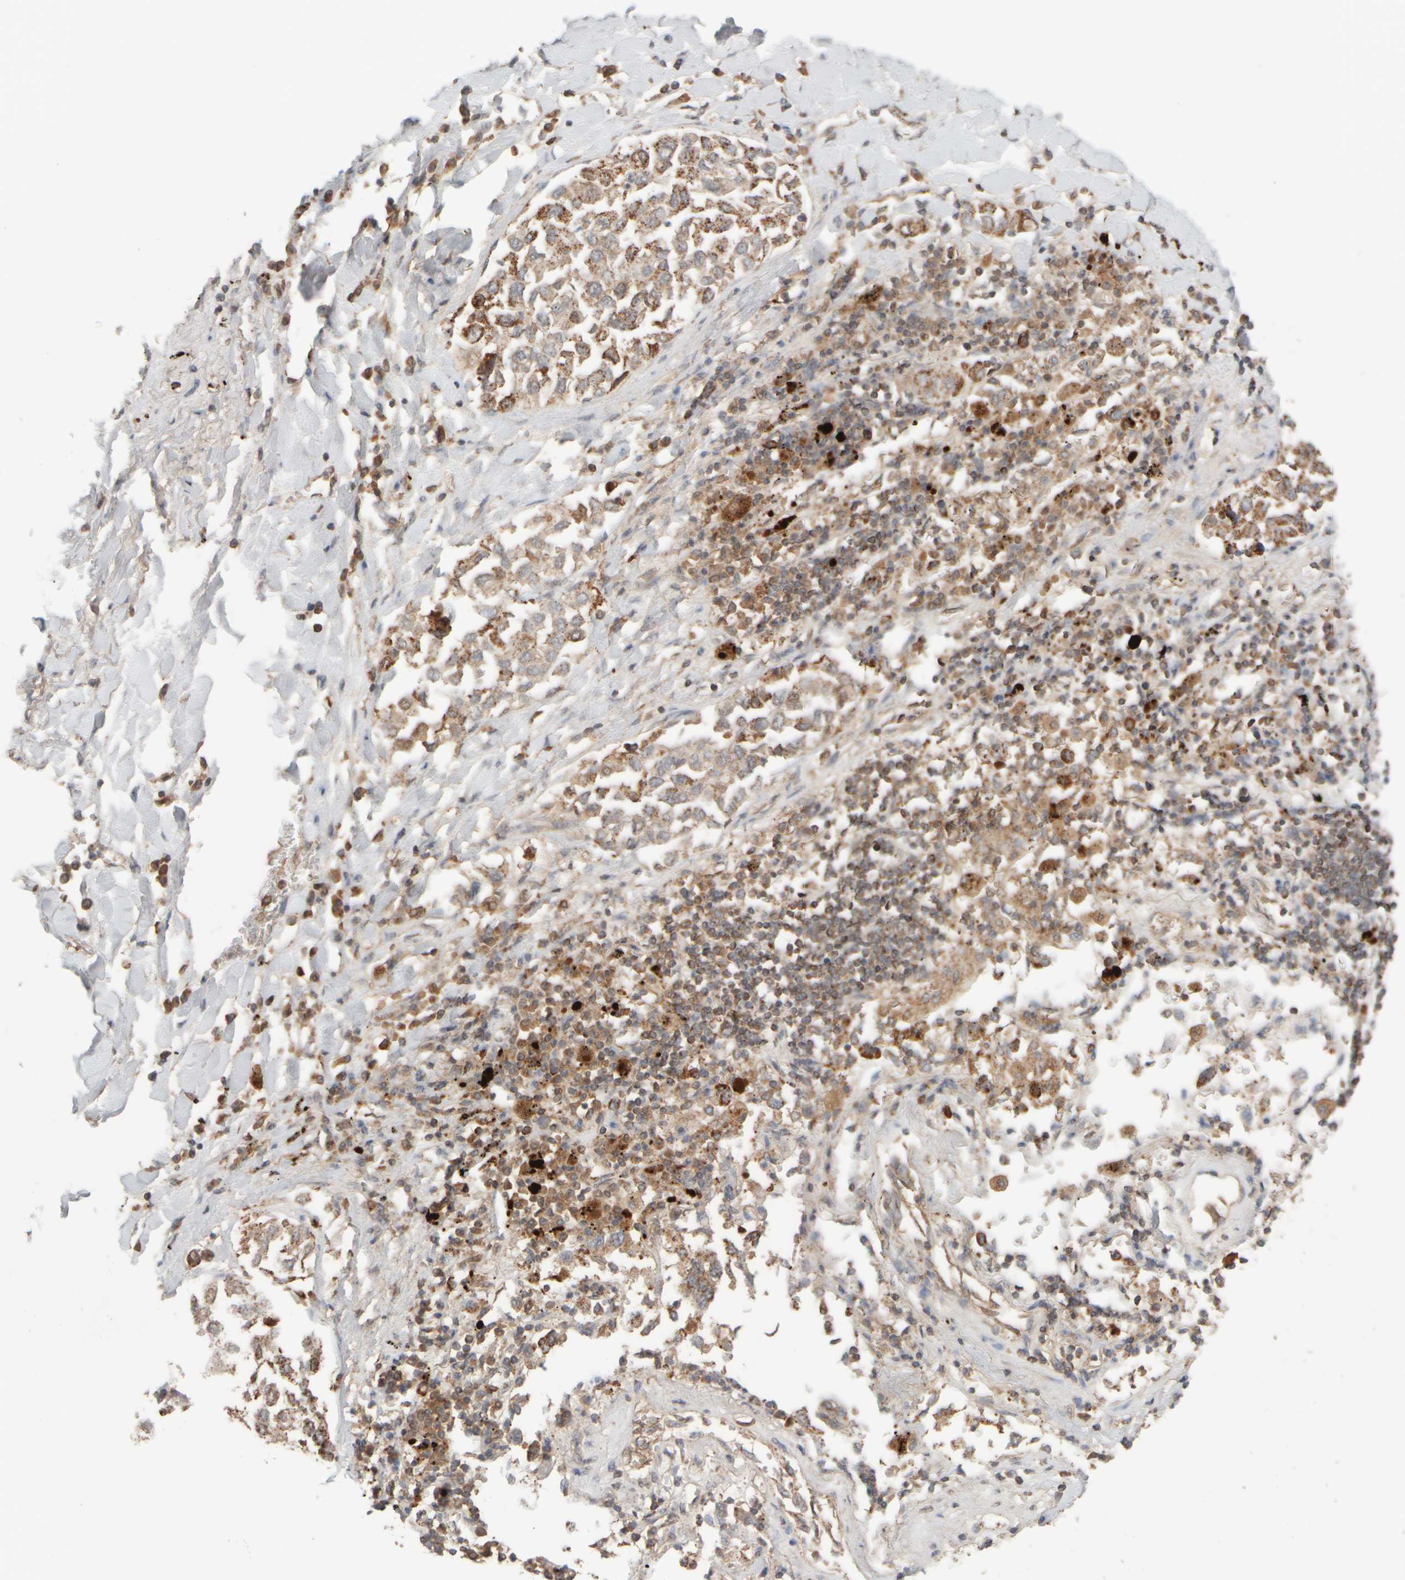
{"staining": {"intensity": "strong", "quantity": "25%-75%", "location": "cytoplasmic/membranous"}, "tissue": "lung cancer", "cell_type": "Tumor cells", "image_type": "cancer", "snomed": [{"axis": "morphology", "description": "Inflammation, NOS"}, {"axis": "morphology", "description": "Adenocarcinoma, NOS"}, {"axis": "topography", "description": "Lung"}], "caption": "Immunohistochemistry photomicrograph of human adenocarcinoma (lung) stained for a protein (brown), which shows high levels of strong cytoplasmic/membranous staining in approximately 25%-75% of tumor cells.", "gene": "EIF2B3", "patient": {"sex": "male", "age": 63}}